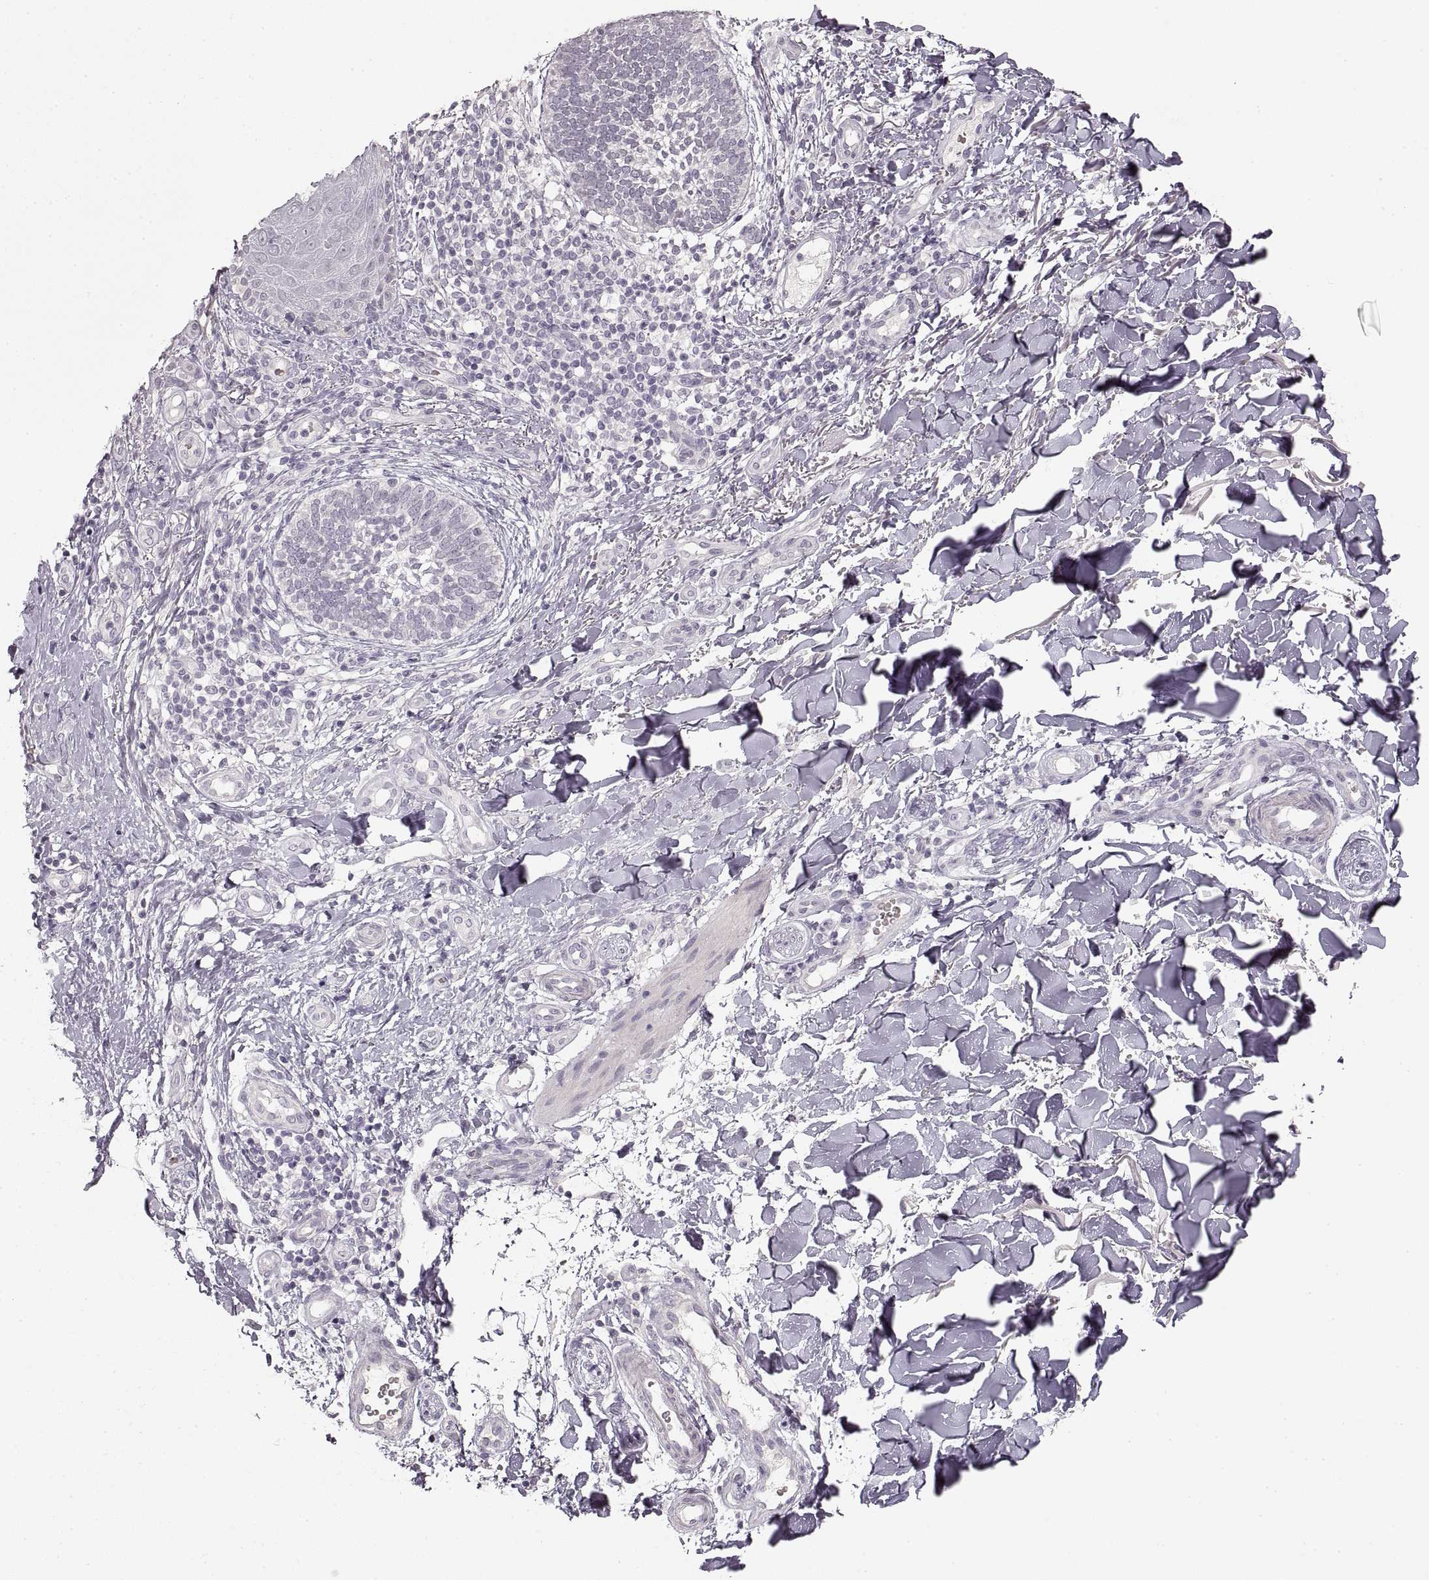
{"staining": {"intensity": "negative", "quantity": "none", "location": "none"}, "tissue": "skin cancer", "cell_type": "Tumor cells", "image_type": "cancer", "snomed": [{"axis": "morphology", "description": "Normal tissue, NOS"}, {"axis": "morphology", "description": "Basal cell carcinoma"}, {"axis": "topography", "description": "Skin"}], "caption": "This is an immunohistochemistry (IHC) histopathology image of human basal cell carcinoma (skin). There is no expression in tumor cells.", "gene": "PCSK2", "patient": {"sex": "male", "age": 46}}